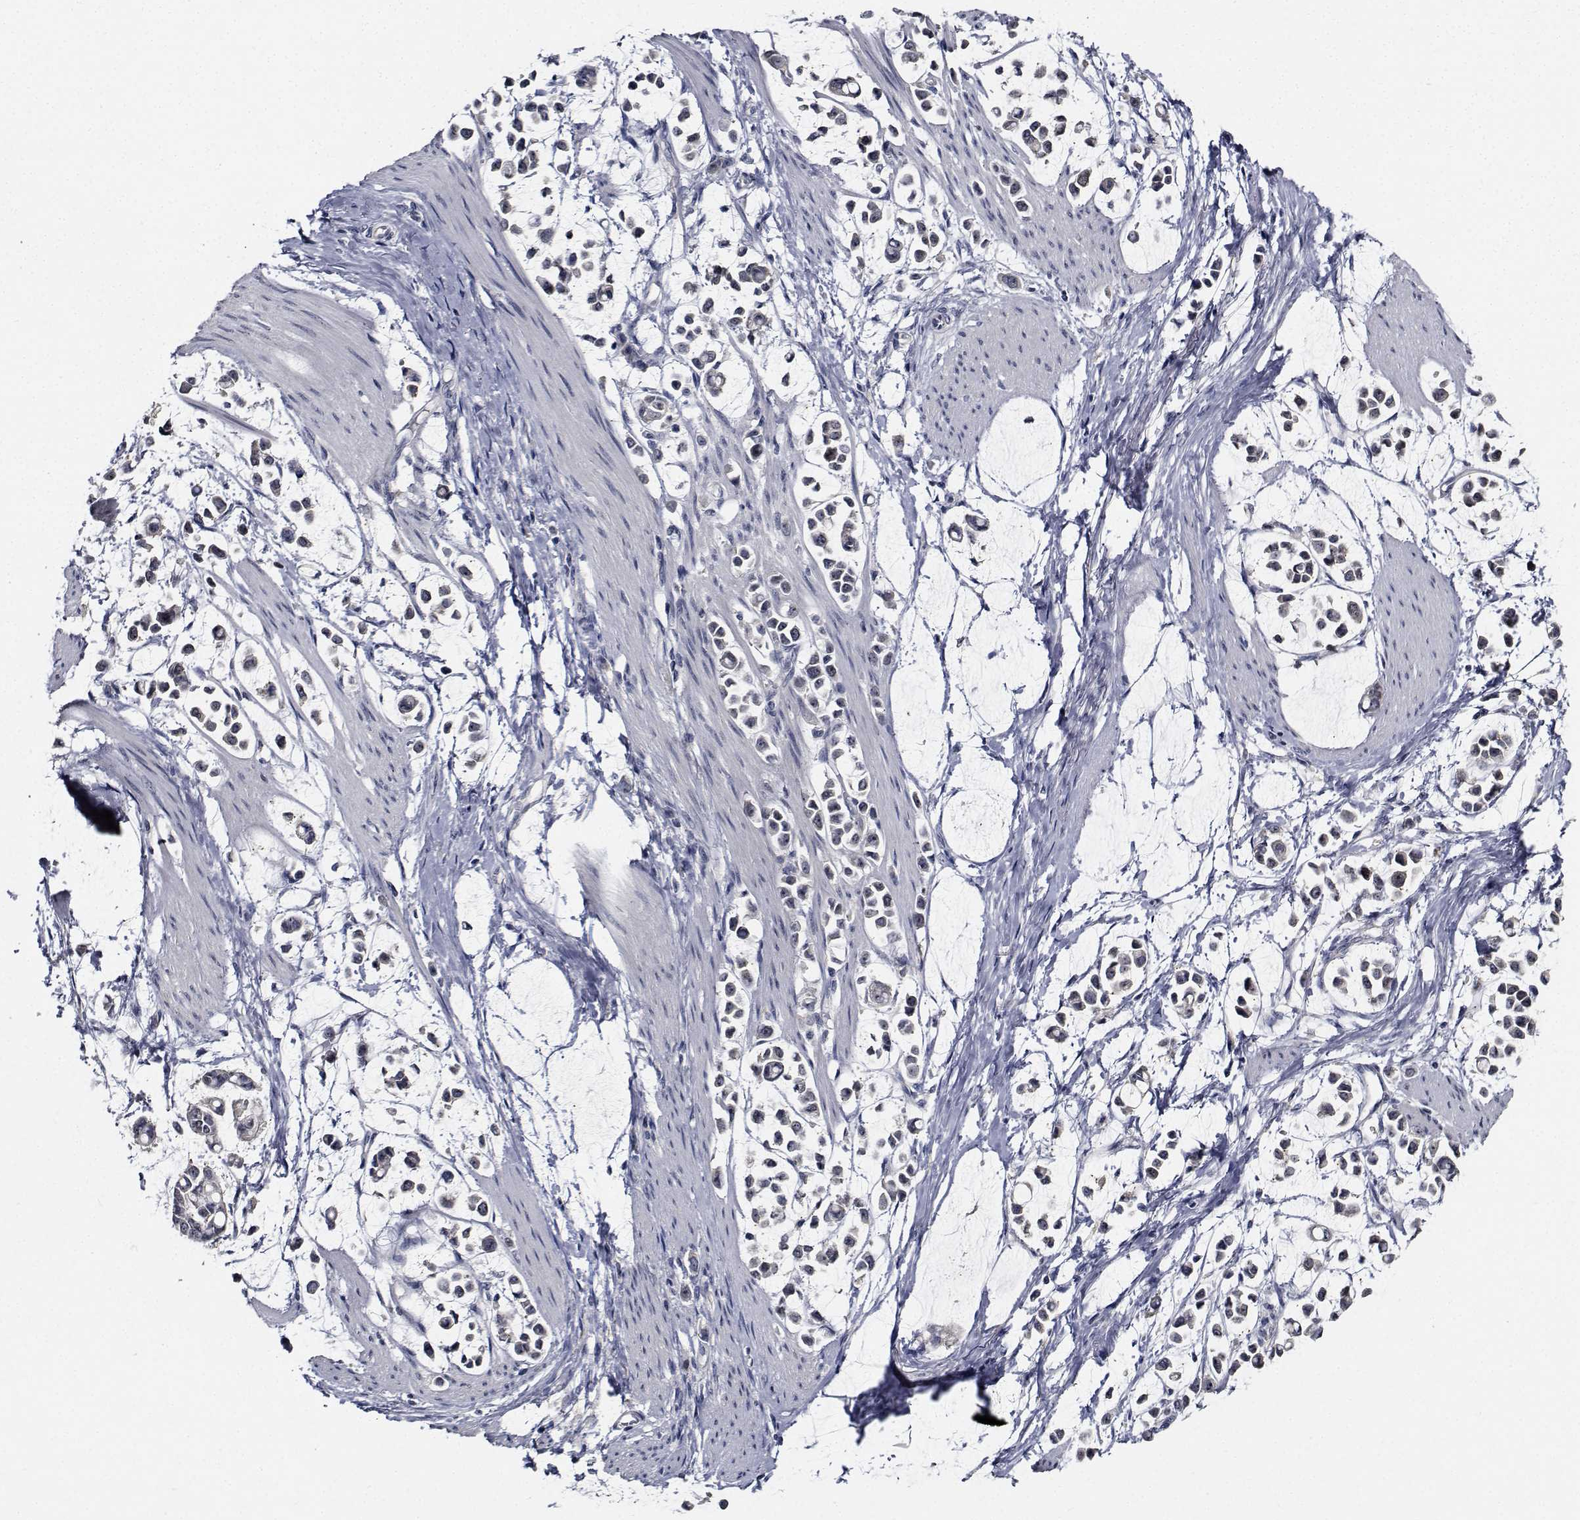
{"staining": {"intensity": "moderate", "quantity": ">75%", "location": "nuclear"}, "tissue": "stomach cancer", "cell_type": "Tumor cells", "image_type": "cancer", "snomed": [{"axis": "morphology", "description": "Adenocarcinoma, NOS"}, {"axis": "topography", "description": "Stomach"}], "caption": "Protein expression analysis of human stomach adenocarcinoma reveals moderate nuclear positivity in approximately >75% of tumor cells.", "gene": "NVL", "patient": {"sex": "male", "age": 82}}